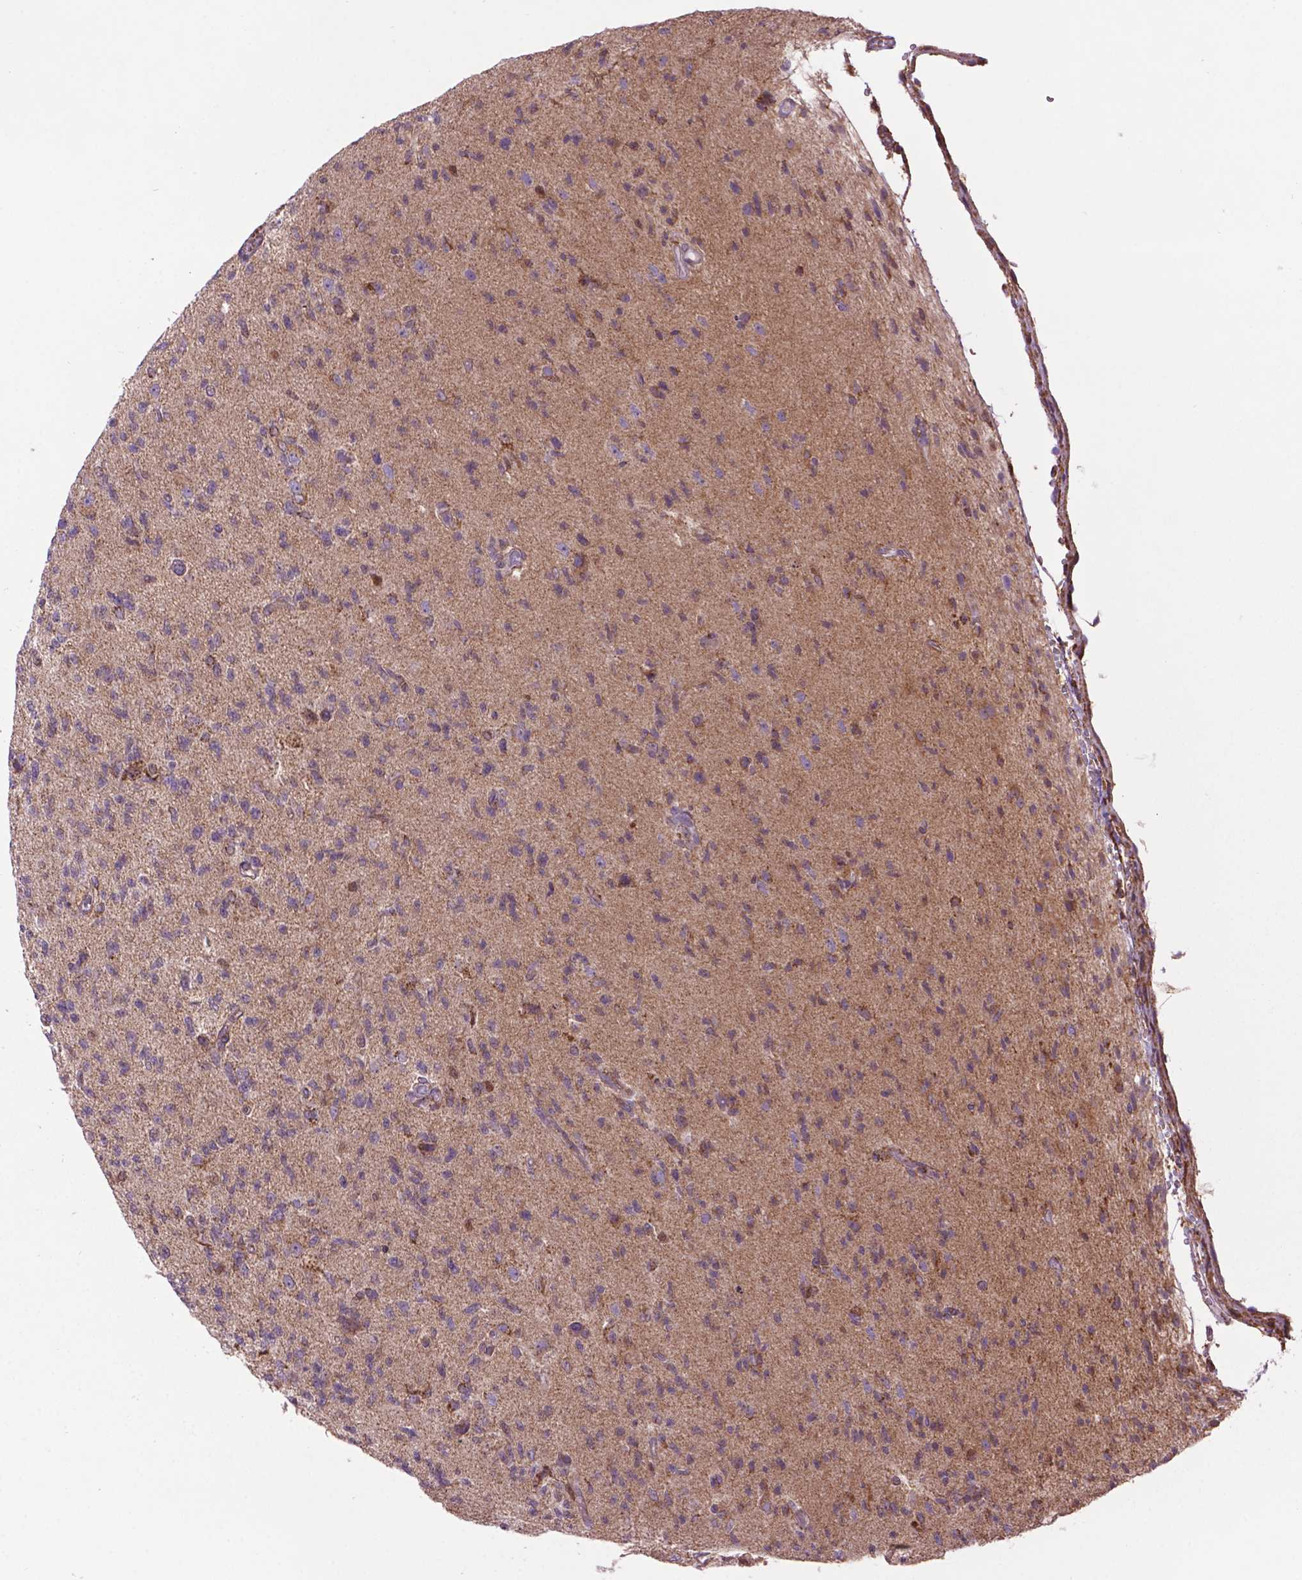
{"staining": {"intensity": "negative", "quantity": "none", "location": "none"}, "tissue": "glioma", "cell_type": "Tumor cells", "image_type": "cancer", "snomed": [{"axis": "morphology", "description": "Glioma, malignant, High grade"}, {"axis": "topography", "description": "Brain"}], "caption": "Tumor cells are negative for brown protein staining in glioma.", "gene": "PYCR3", "patient": {"sex": "male", "age": 56}}